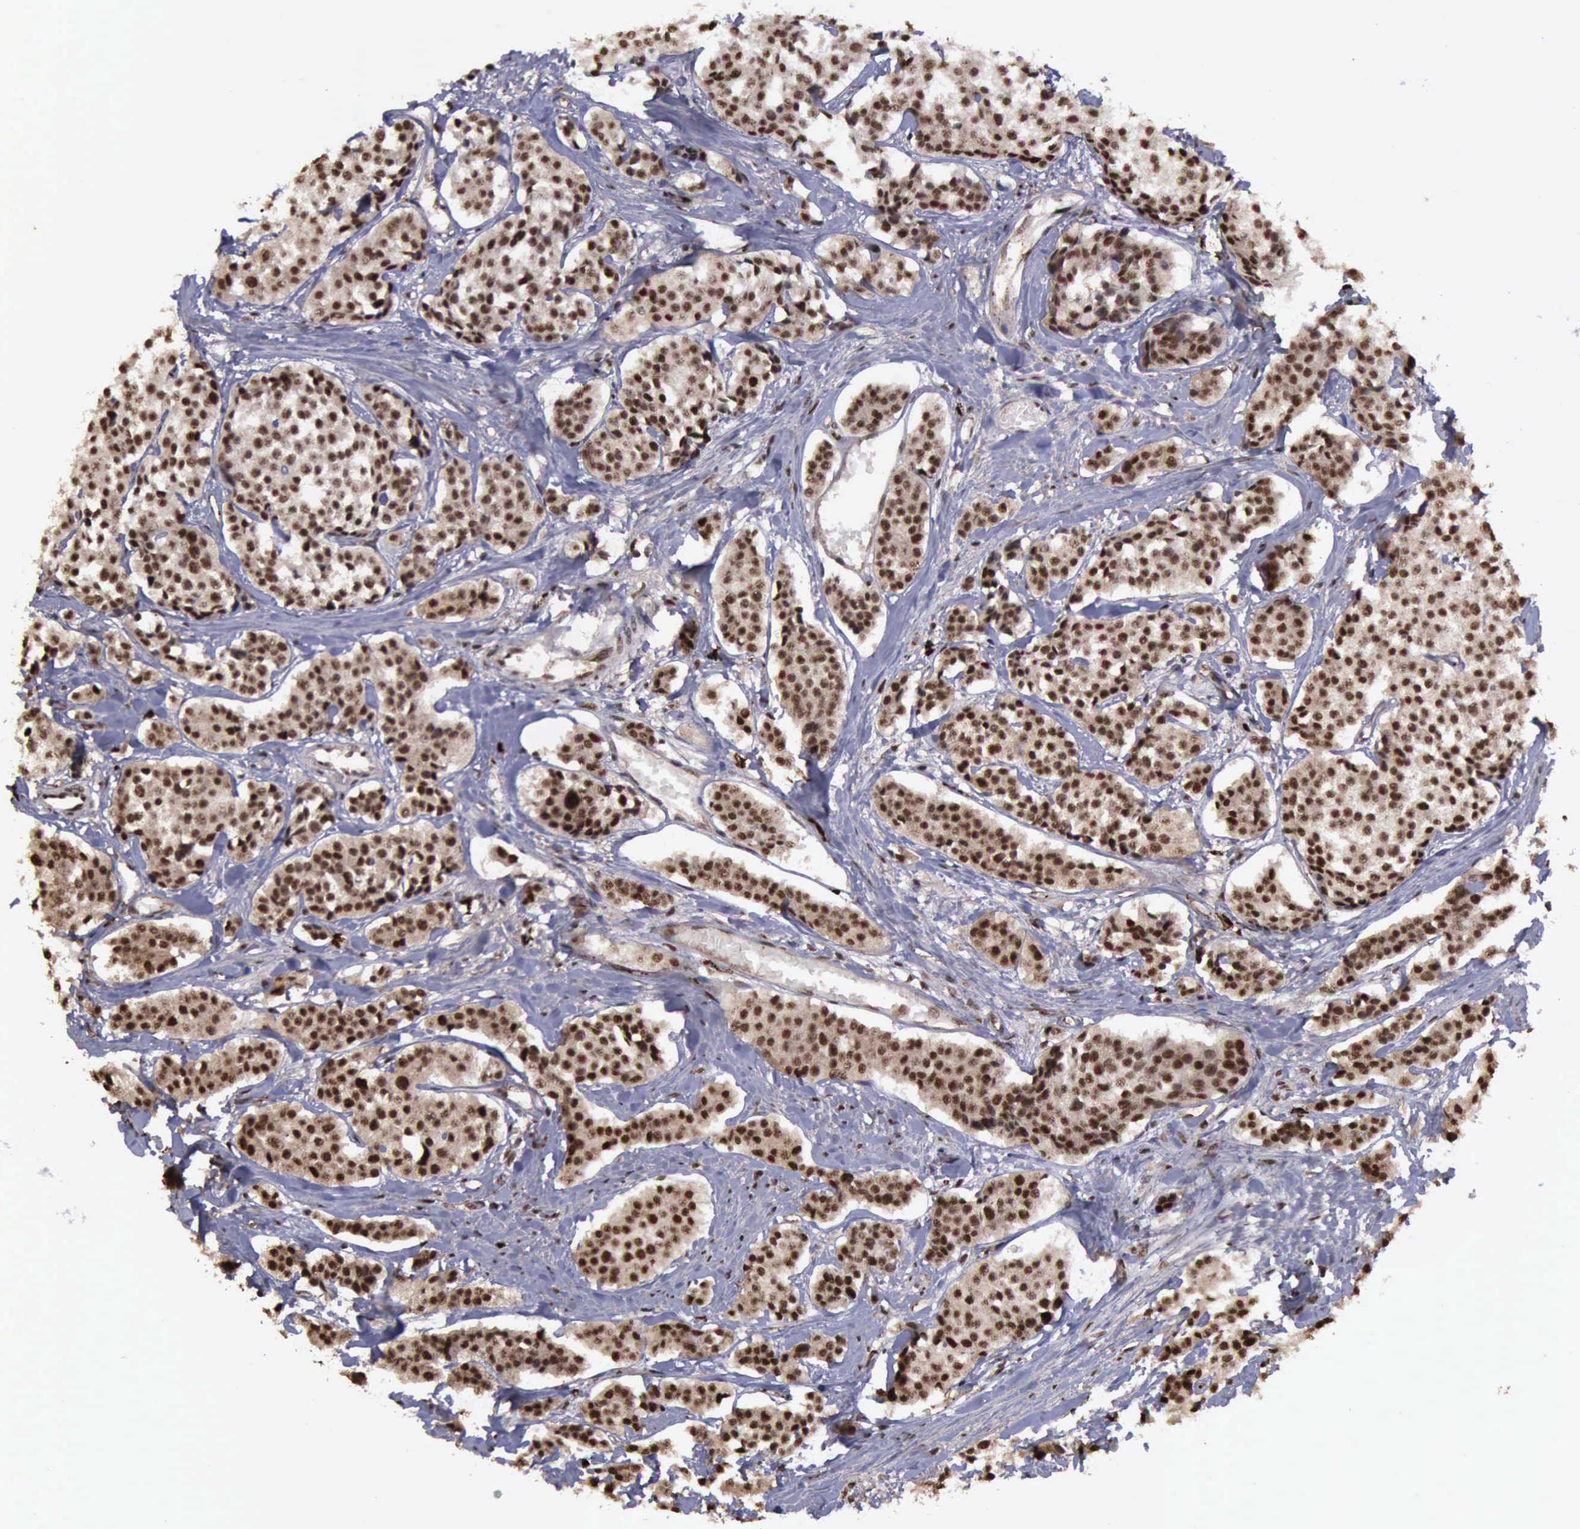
{"staining": {"intensity": "strong", "quantity": ">75%", "location": "cytoplasmic/membranous,nuclear"}, "tissue": "carcinoid", "cell_type": "Tumor cells", "image_type": "cancer", "snomed": [{"axis": "morphology", "description": "Carcinoid, malignant, NOS"}, {"axis": "topography", "description": "Small intestine"}], "caption": "Protein analysis of malignant carcinoid tissue displays strong cytoplasmic/membranous and nuclear staining in about >75% of tumor cells.", "gene": "TRMT2A", "patient": {"sex": "male", "age": 60}}